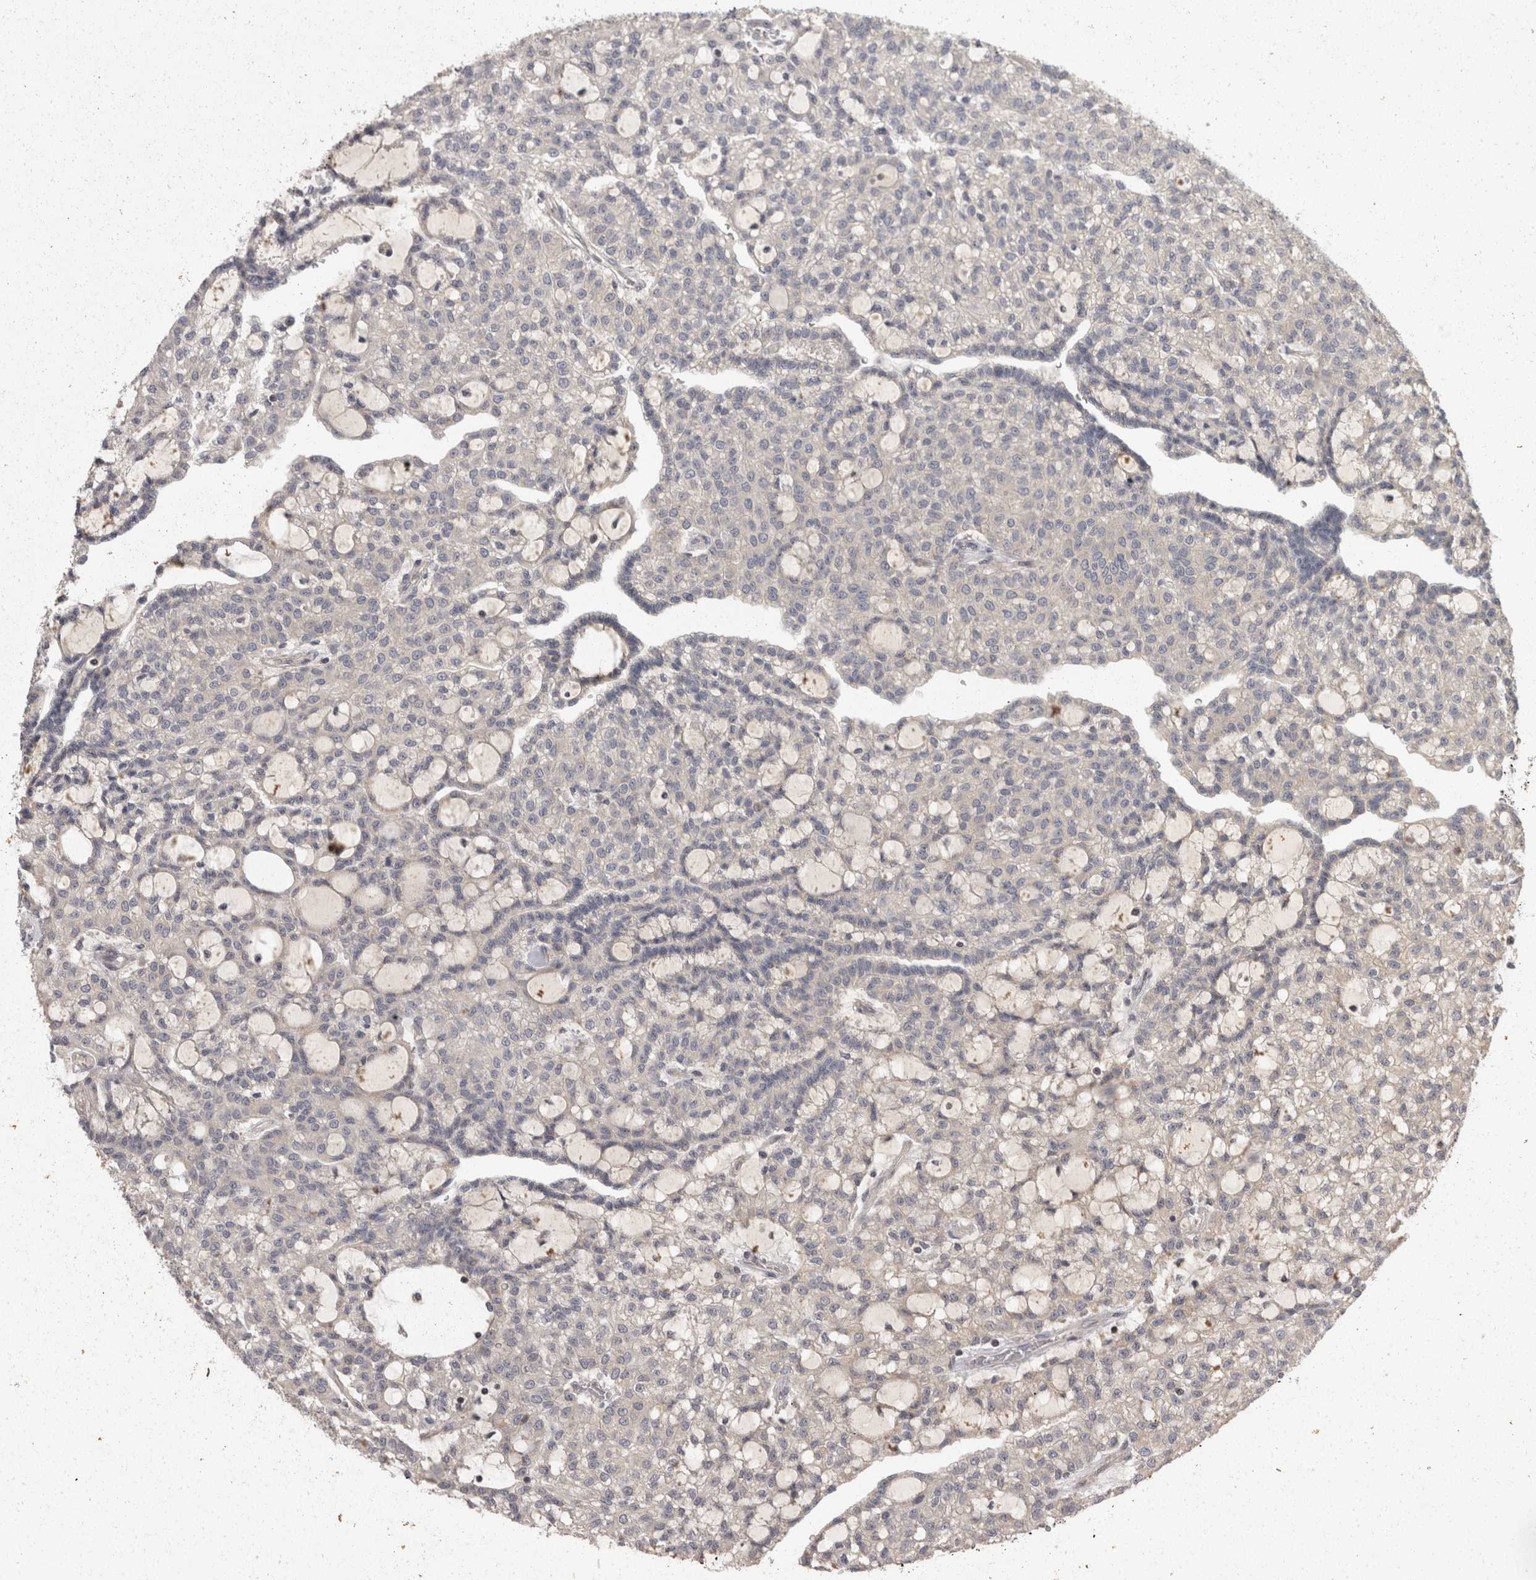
{"staining": {"intensity": "negative", "quantity": "none", "location": "none"}, "tissue": "renal cancer", "cell_type": "Tumor cells", "image_type": "cancer", "snomed": [{"axis": "morphology", "description": "Adenocarcinoma, NOS"}, {"axis": "topography", "description": "Kidney"}], "caption": "Immunohistochemistry (IHC) image of human adenocarcinoma (renal) stained for a protein (brown), which shows no staining in tumor cells.", "gene": "ACAT2", "patient": {"sex": "male", "age": 63}}